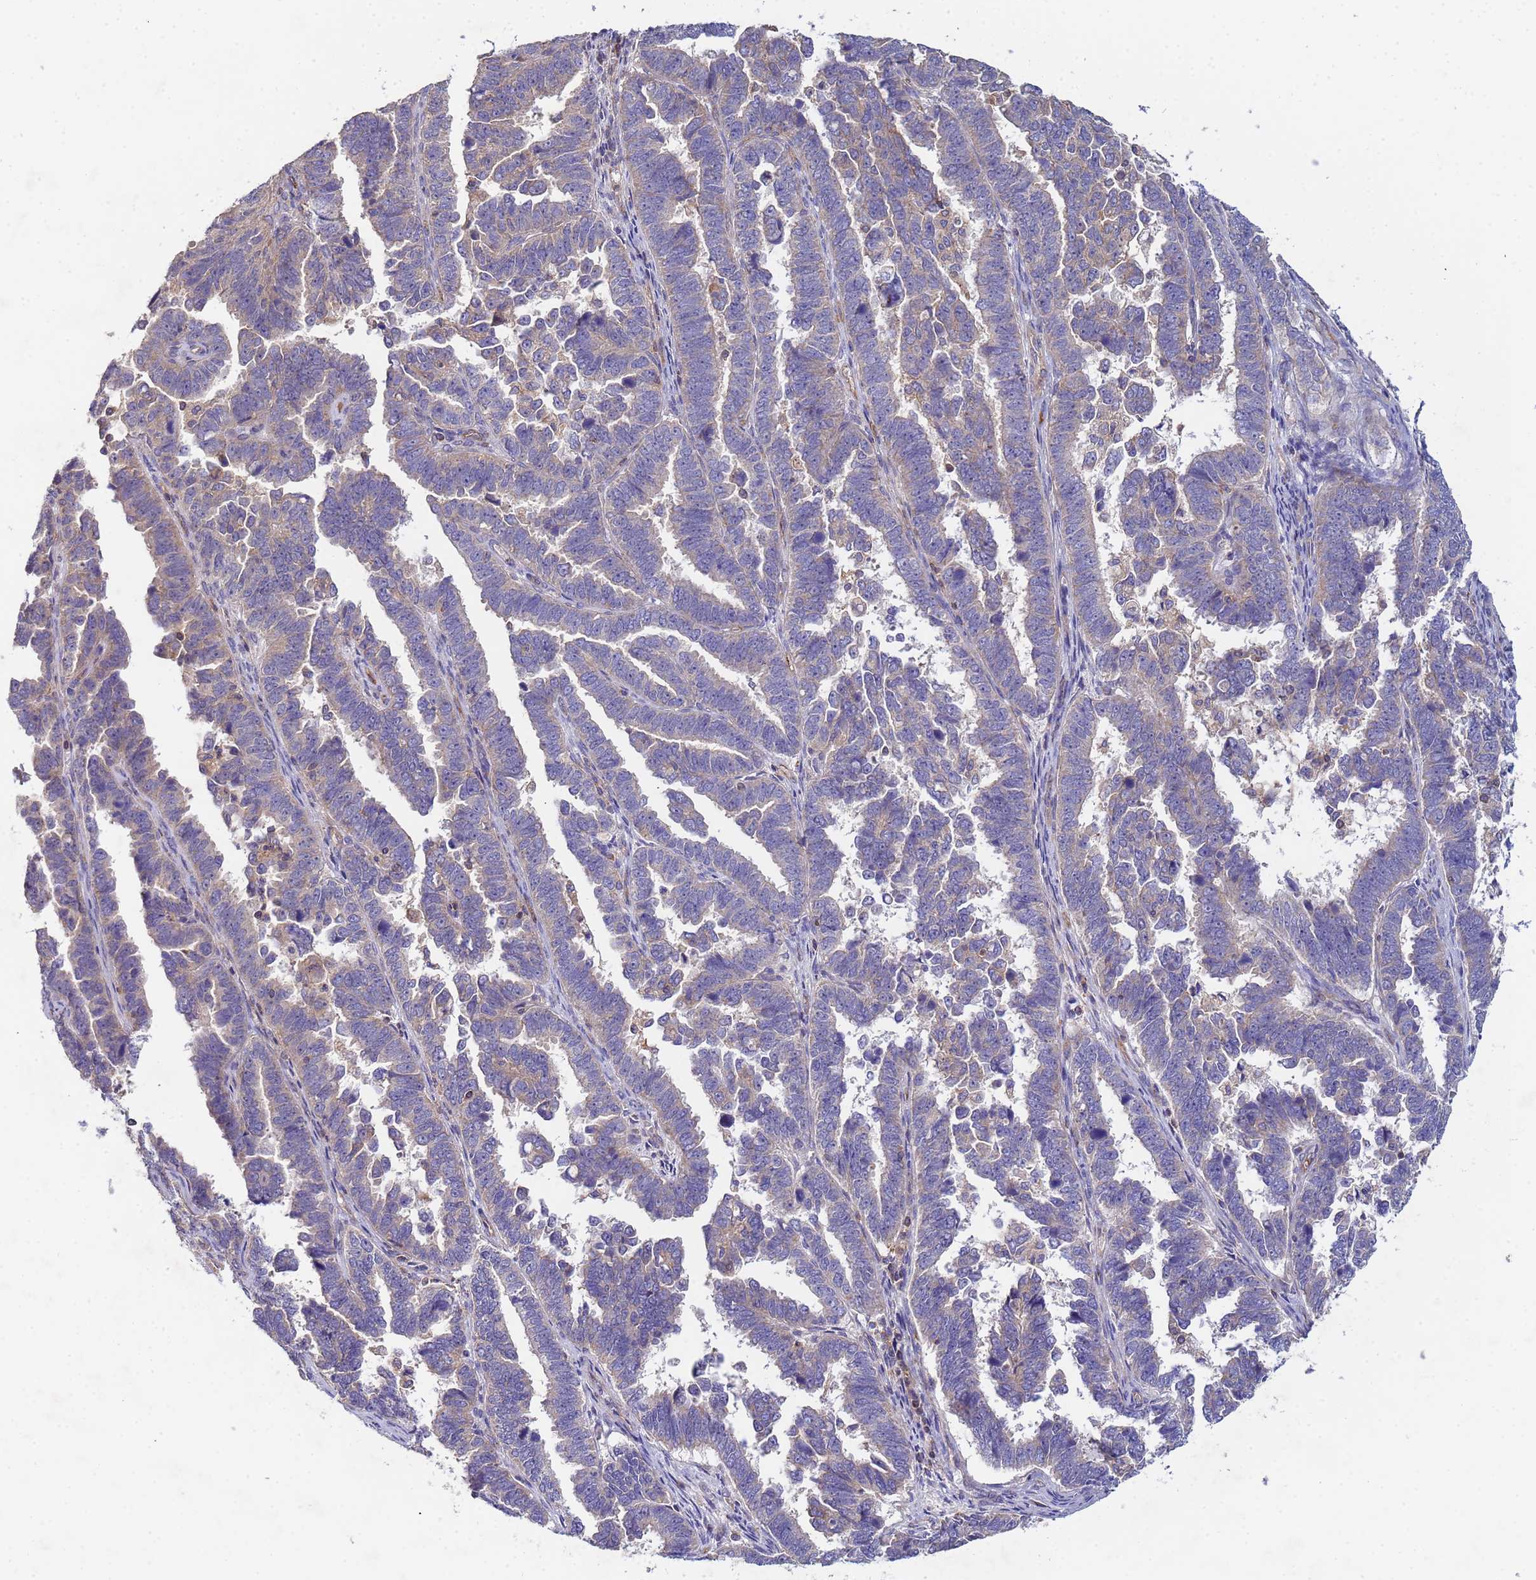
{"staining": {"intensity": "negative", "quantity": "none", "location": "none"}, "tissue": "endometrial cancer", "cell_type": "Tumor cells", "image_type": "cancer", "snomed": [{"axis": "morphology", "description": "Adenocarcinoma, NOS"}, {"axis": "topography", "description": "Endometrium"}], "caption": "DAB immunohistochemical staining of endometrial cancer demonstrates no significant positivity in tumor cells.", "gene": "CDC34", "patient": {"sex": "female", "age": 75}}